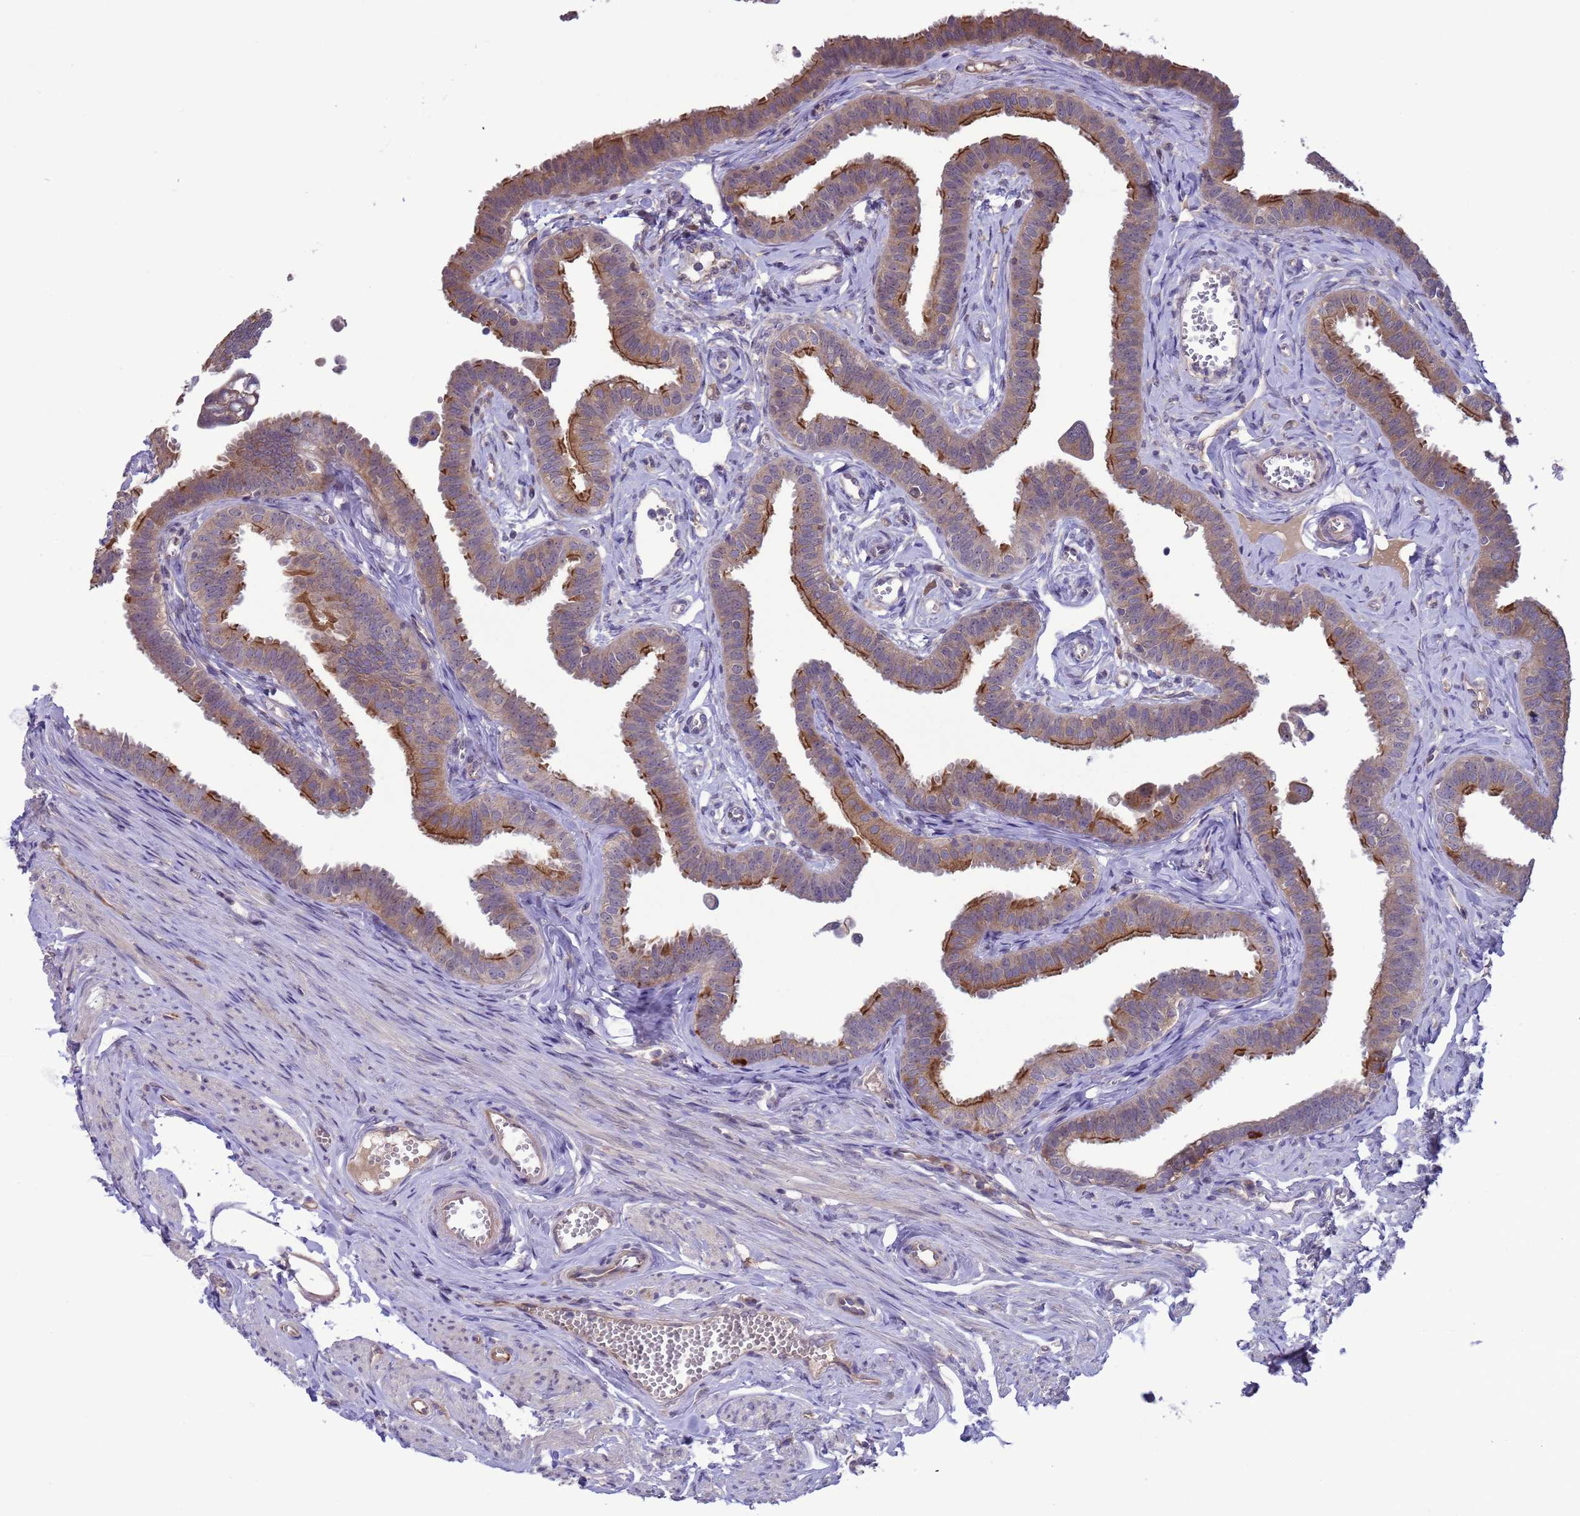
{"staining": {"intensity": "moderate", "quantity": "25%-75%", "location": "cytoplasmic/membranous"}, "tissue": "fallopian tube", "cell_type": "Glandular cells", "image_type": "normal", "snomed": [{"axis": "morphology", "description": "Normal tissue, NOS"}, {"axis": "morphology", "description": "Carcinoma, NOS"}, {"axis": "topography", "description": "Fallopian tube"}, {"axis": "topography", "description": "Ovary"}], "caption": "An image showing moderate cytoplasmic/membranous positivity in approximately 25%-75% of glandular cells in unremarkable fallopian tube, as visualized by brown immunohistochemical staining.", "gene": "GJA10", "patient": {"sex": "female", "age": 59}}